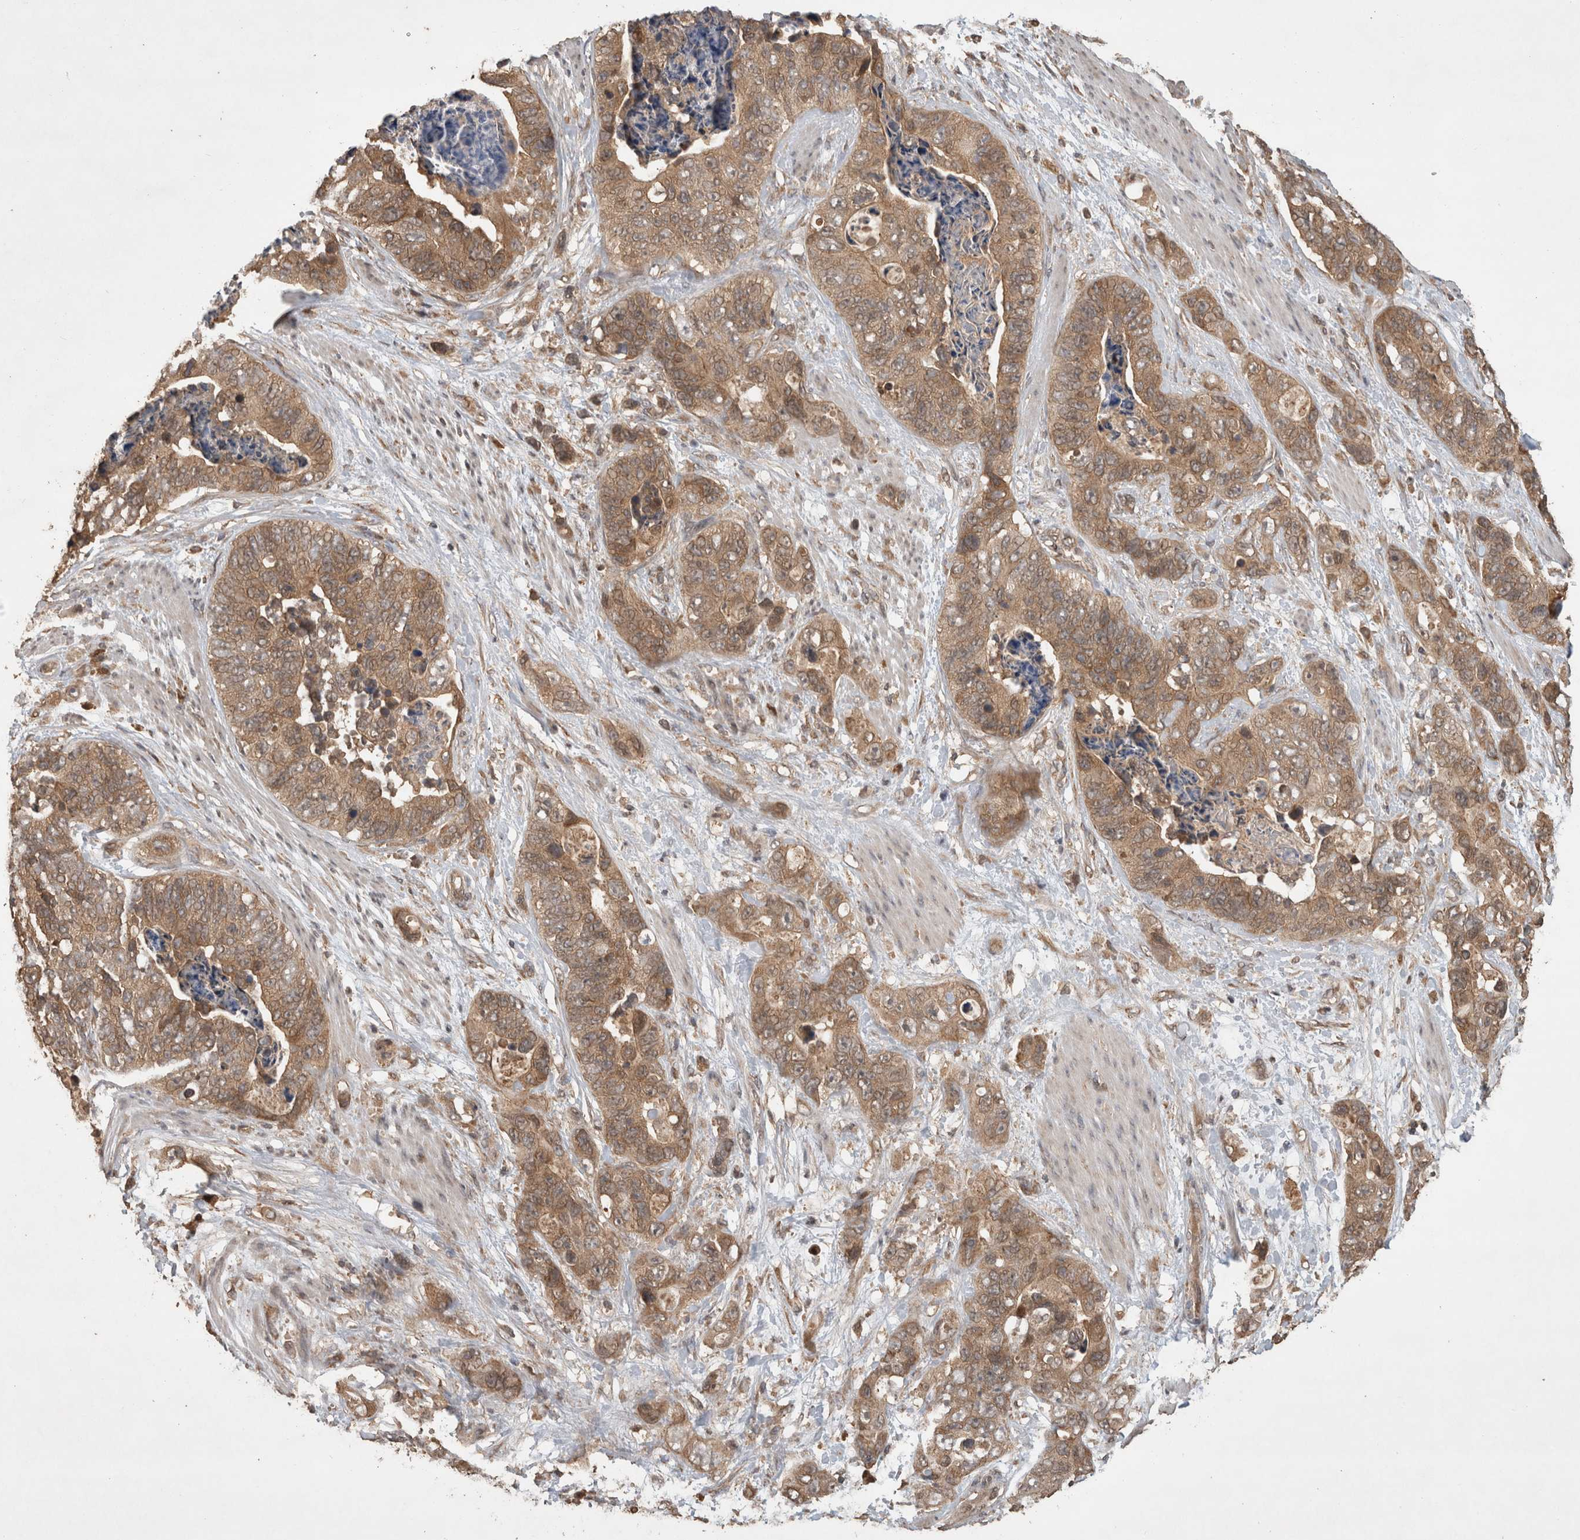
{"staining": {"intensity": "moderate", "quantity": ">75%", "location": "cytoplasmic/membranous"}, "tissue": "stomach cancer", "cell_type": "Tumor cells", "image_type": "cancer", "snomed": [{"axis": "morphology", "description": "Normal tissue, NOS"}, {"axis": "morphology", "description": "Adenocarcinoma, NOS"}, {"axis": "topography", "description": "Stomach"}], "caption": "IHC staining of stomach cancer, which demonstrates medium levels of moderate cytoplasmic/membranous staining in approximately >75% of tumor cells indicating moderate cytoplasmic/membranous protein expression. The staining was performed using DAB (3,3'-diaminobenzidine) (brown) for protein detection and nuclei were counterstained in hematoxylin (blue).", "gene": "OTUD7B", "patient": {"sex": "female", "age": 89}}